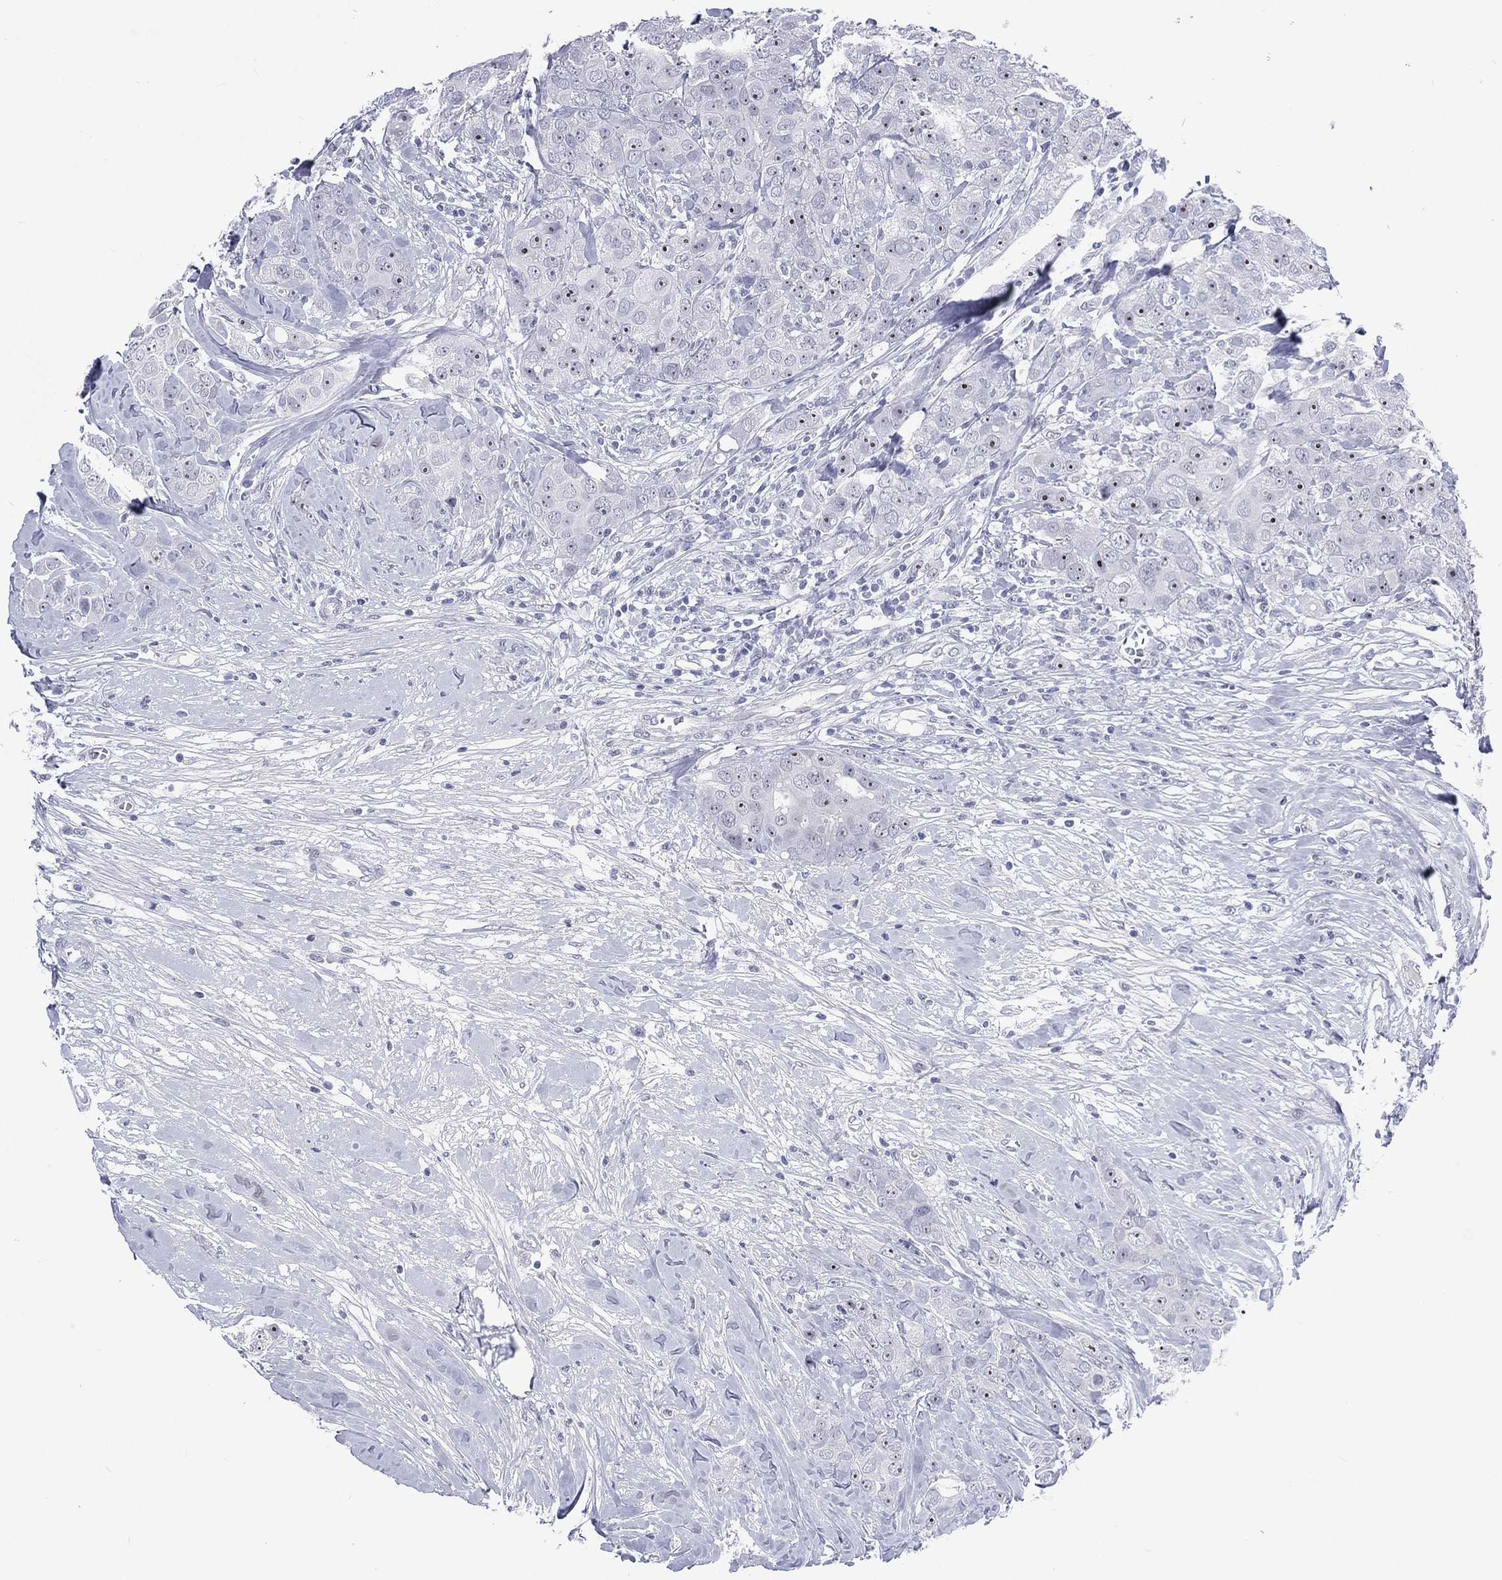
{"staining": {"intensity": "moderate", "quantity": "<25%", "location": "nuclear"}, "tissue": "breast cancer", "cell_type": "Tumor cells", "image_type": "cancer", "snomed": [{"axis": "morphology", "description": "Duct carcinoma"}, {"axis": "topography", "description": "Breast"}], "caption": "Breast cancer (intraductal carcinoma) stained with a brown dye exhibits moderate nuclear positive positivity in about <25% of tumor cells.", "gene": "SSX1", "patient": {"sex": "female", "age": 43}}